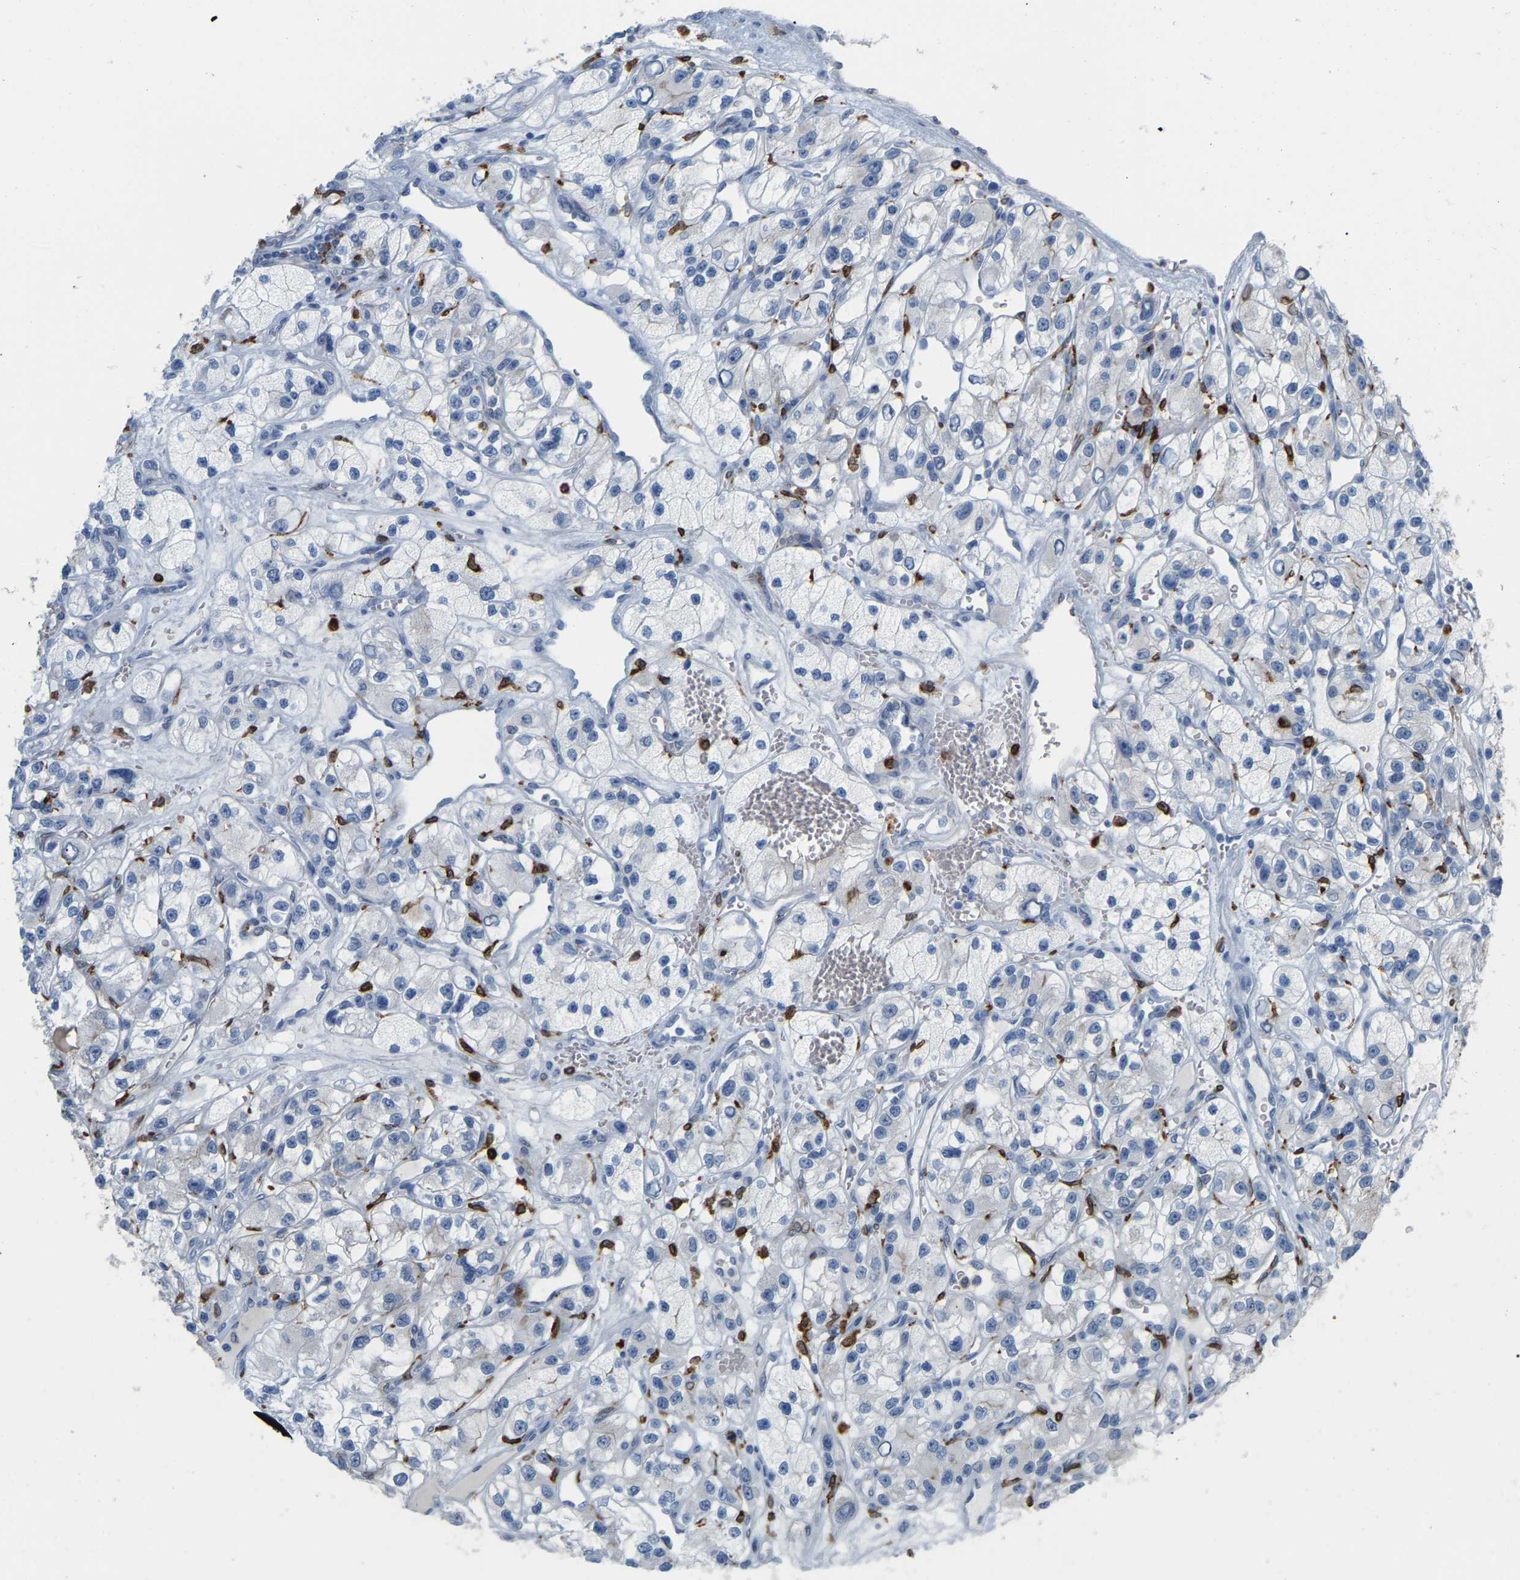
{"staining": {"intensity": "negative", "quantity": "none", "location": "none"}, "tissue": "renal cancer", "cell_type": "Tumor cells", "image_type": "cancer", "snomed": [{"axis": "morphology", "description": "Adenocarcinoma, NOS"}, {"axis": "topography", "description": "Kidney"}], "caption": "A high-resolution histopathology image shows immunohistochemistry staining of renal cancer (adenocarcinoma), which displays no significant positivity in tumor cells. (DAB IHC with hematoxylin counter stain).", "gene": "PTGS1", "patient": {"sex": "female", "age": 57}}